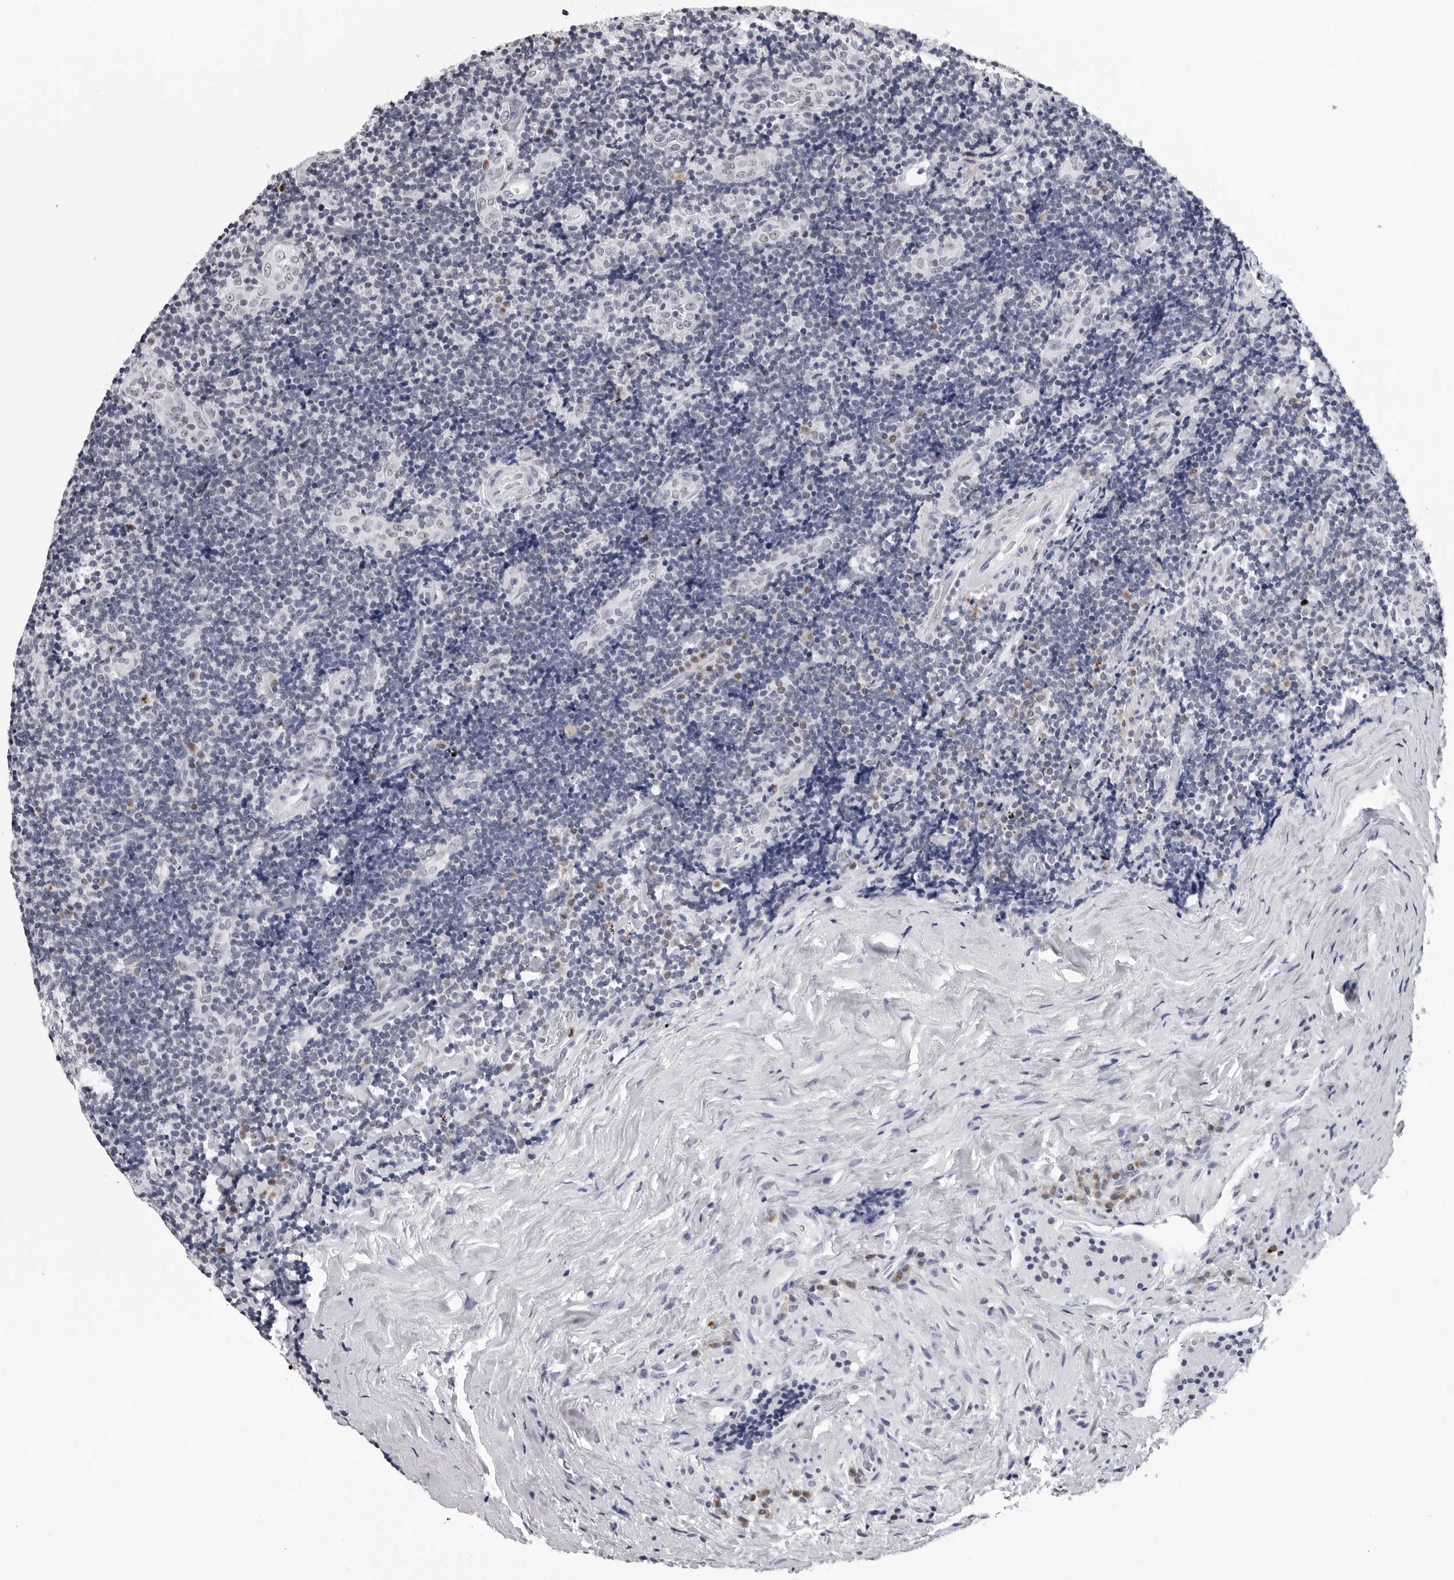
{"staining": {"intensity": "negative", "quantity": "none", "location": "none"}, "tissue": "lymphoma", "cell_type": "Tumor cells", "image_type": "cancer", "snomed": [{"axis": "morphology", "description": "Malignant lymphoma, non-Hodgkin's type, High grade"}, {"axis": "topography", "description": "Tonsil"}], "caption": "Immunohistochemistry (IHC) micrograph of malignant lymphoma, non-Hodgkin's type (high-grade) stained for a protein (brown), which reveals no expression in tumor cells.", "gene": "GNL2", "patient": {"sex": "female", "age": 36}}